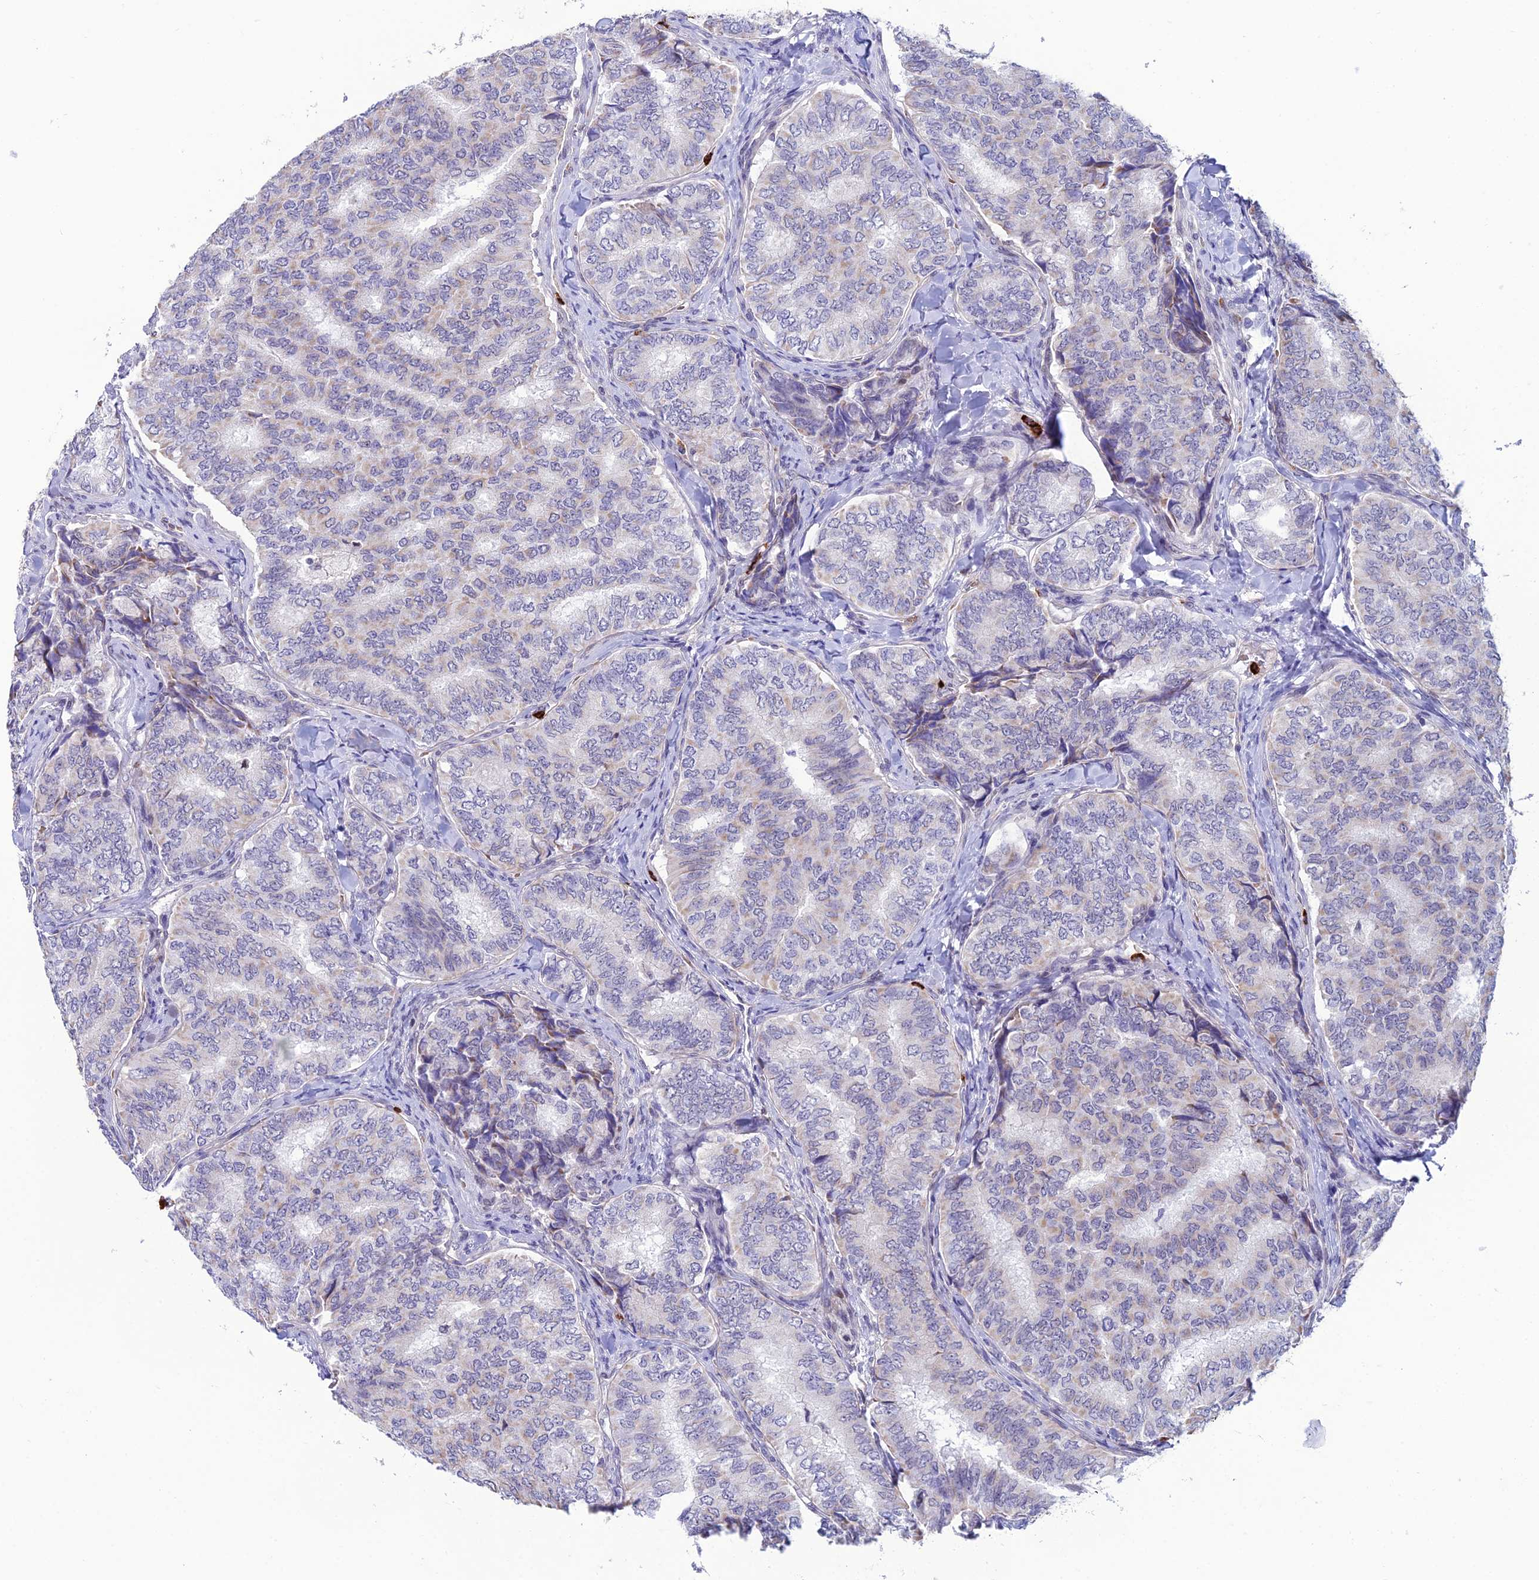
{"staining": {"intensity": "negative", "quantity": "none", "location": "none"}, "tissue": "thyroid cancer", "cell_type": "Tumor cells", "image_type": "cancer", "snomed": [{"axis": "morphology", "description": "Papillary adenocarcinoma, NOS"}, {"axis": "topography", "description": "Thyroid gland"}], "caption": "Immunohistochemical staining of papillary adenocarcinoma (thyroid) exhibits no significant staining in tumor cells.", "gene": "COL6A6", "patient": {"sex": "female", "age": 35}}